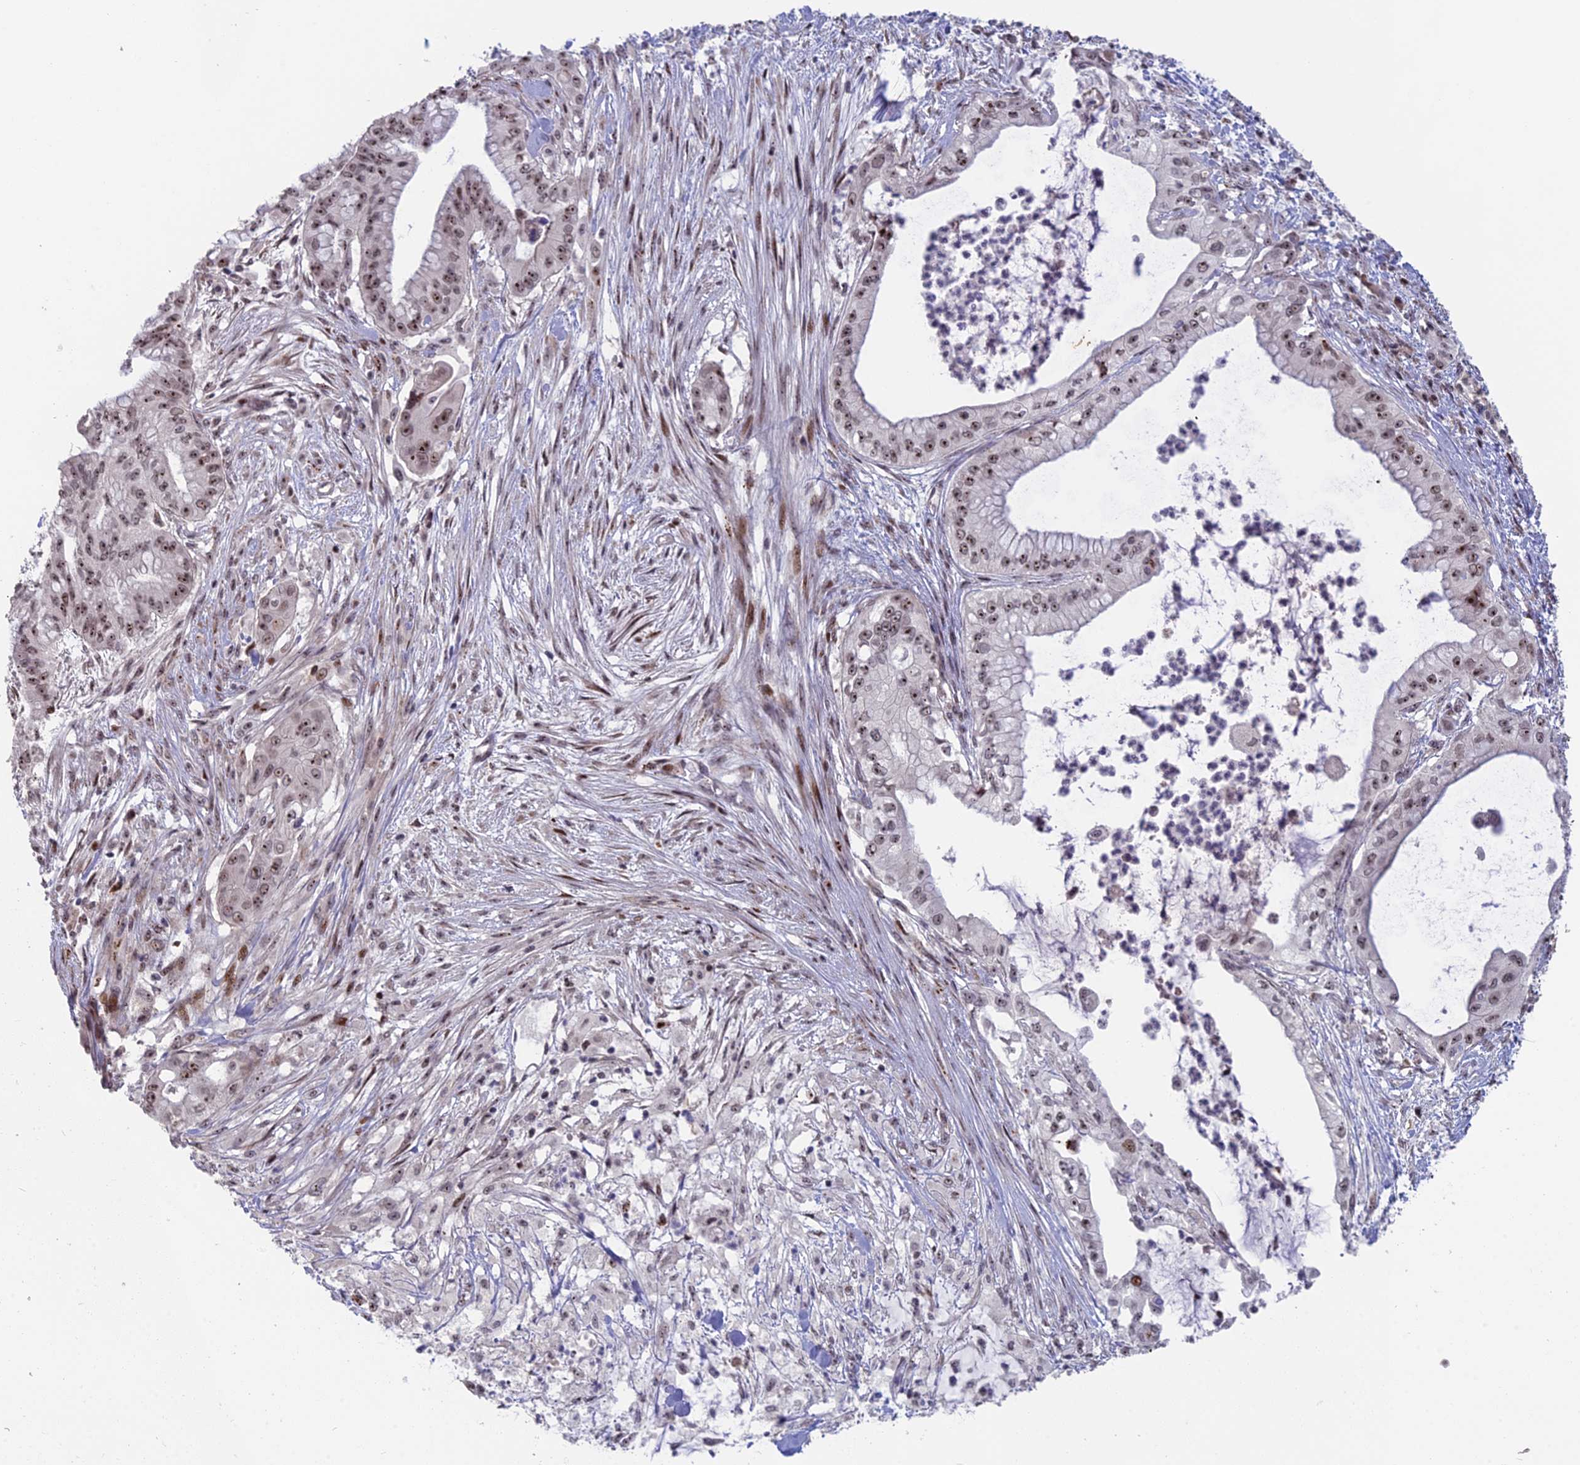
{"staining": {"intensity": "moderate", "quantity": ">75%", "location": "nuclear"}, "tissue": "pancreatic cancer", "cell_type": "Tumor cells", "image_type": "cancer", "snomed": [{"axis": "morphology", "description": "Adenocarcinoma, NOS"}, {"axis": "topography", "description": "Pancreas"}], "caption": "Pancreatic cancer was stained to show a protein in brown. There is medium levels of moderate nuclear staining in approximately >75% of tumor cells.", "gene": "FAM131A", "patient": {"sex": "male", "age": 46}}